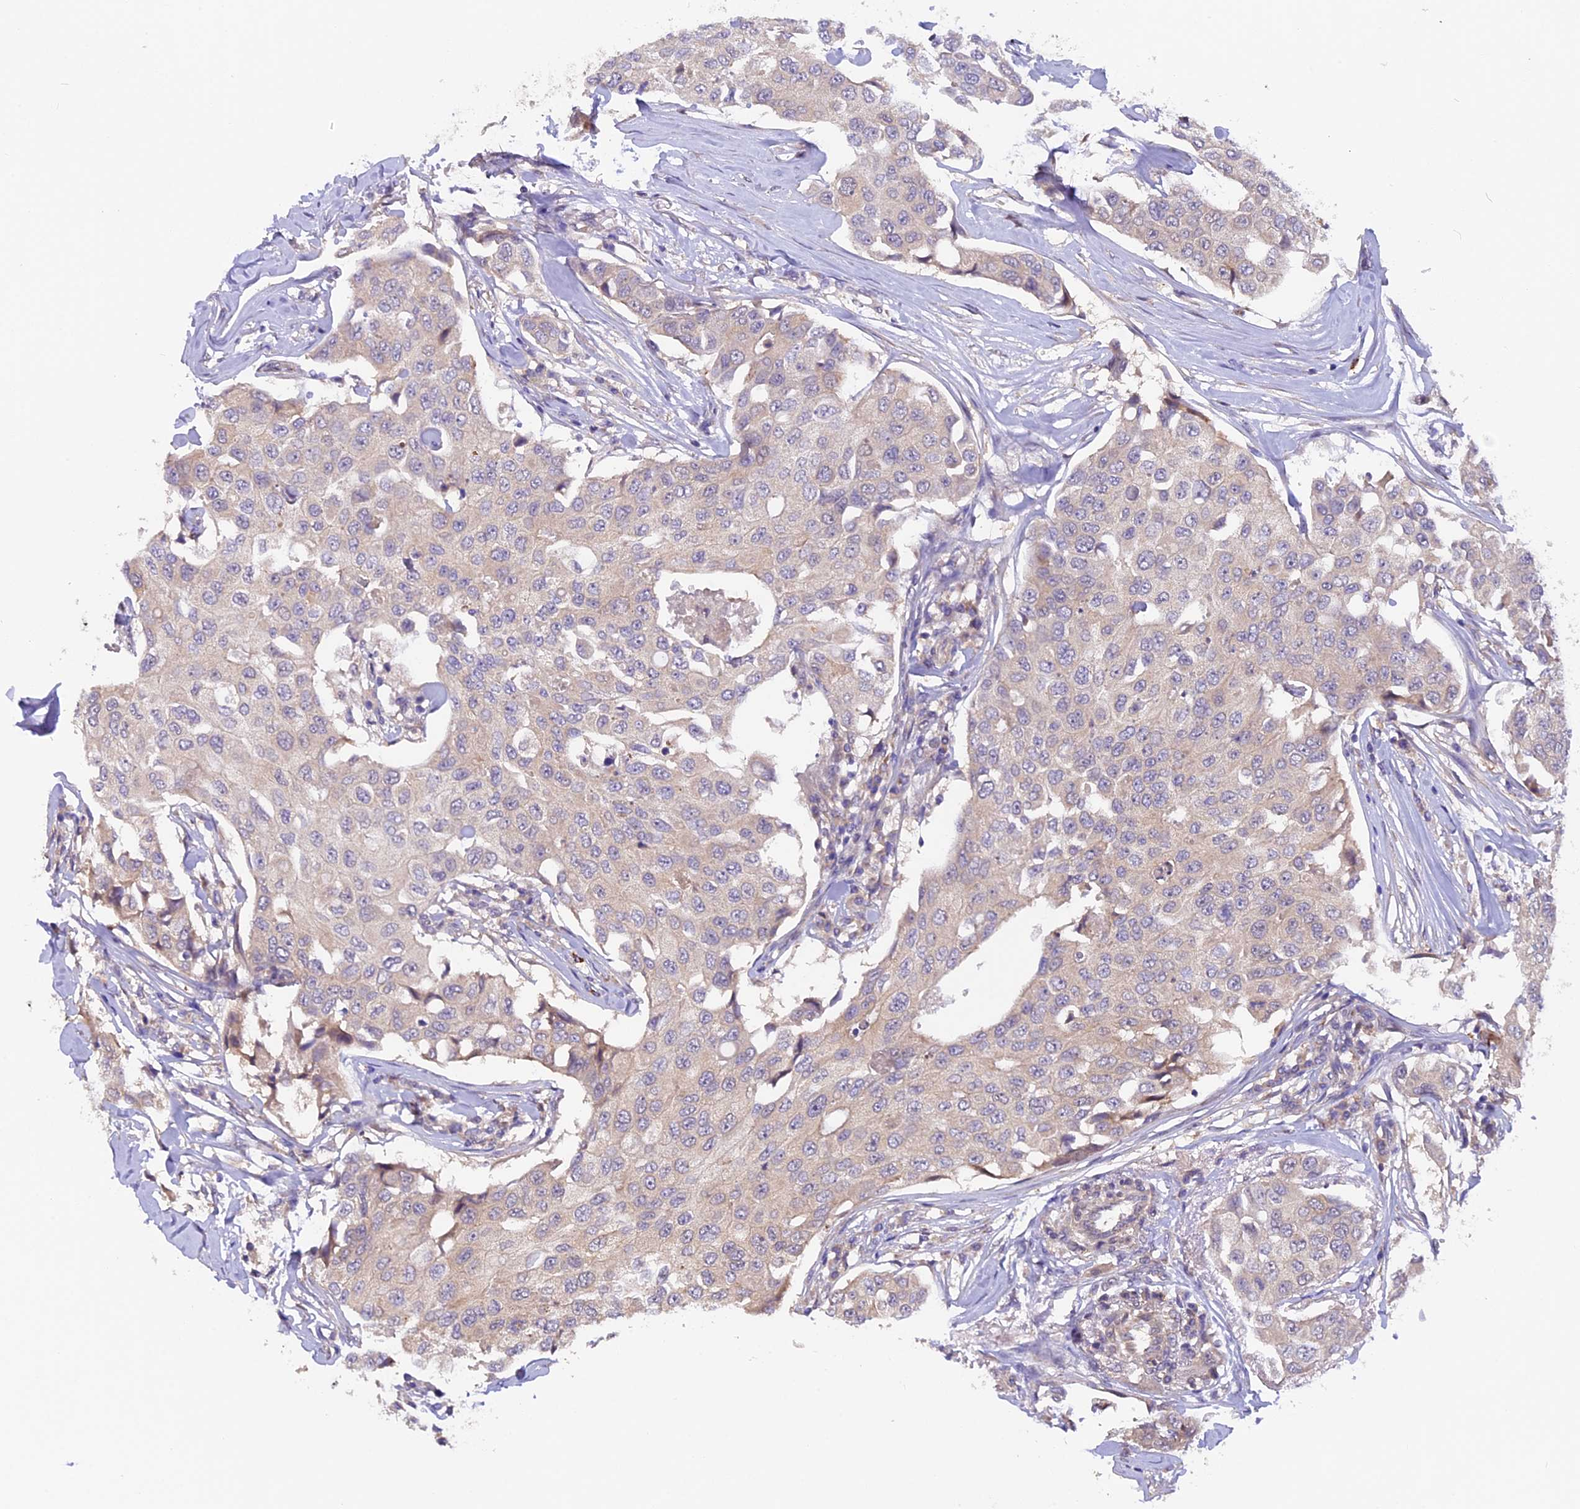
{"staining": {"intensity": "negative", "quantity": "none", "location": "none"}, "tissue": "breast cancer", "cell_type": "Tumor cells", "image_type": "cancer", "snomed": [{"axis": "morphology", "description": "Duct carcinoma"}, {"axis": "topography", "description": "Breast"}], "caption": "Immunohistochemical staining of breast cancer (intraductal carcinoma) exhibits no significant expression in tumor cells. (DAB immunohistochemistry, high magnification).", "gene": "CCDC9B", "patient": {"sex": "female", "age": 80}}